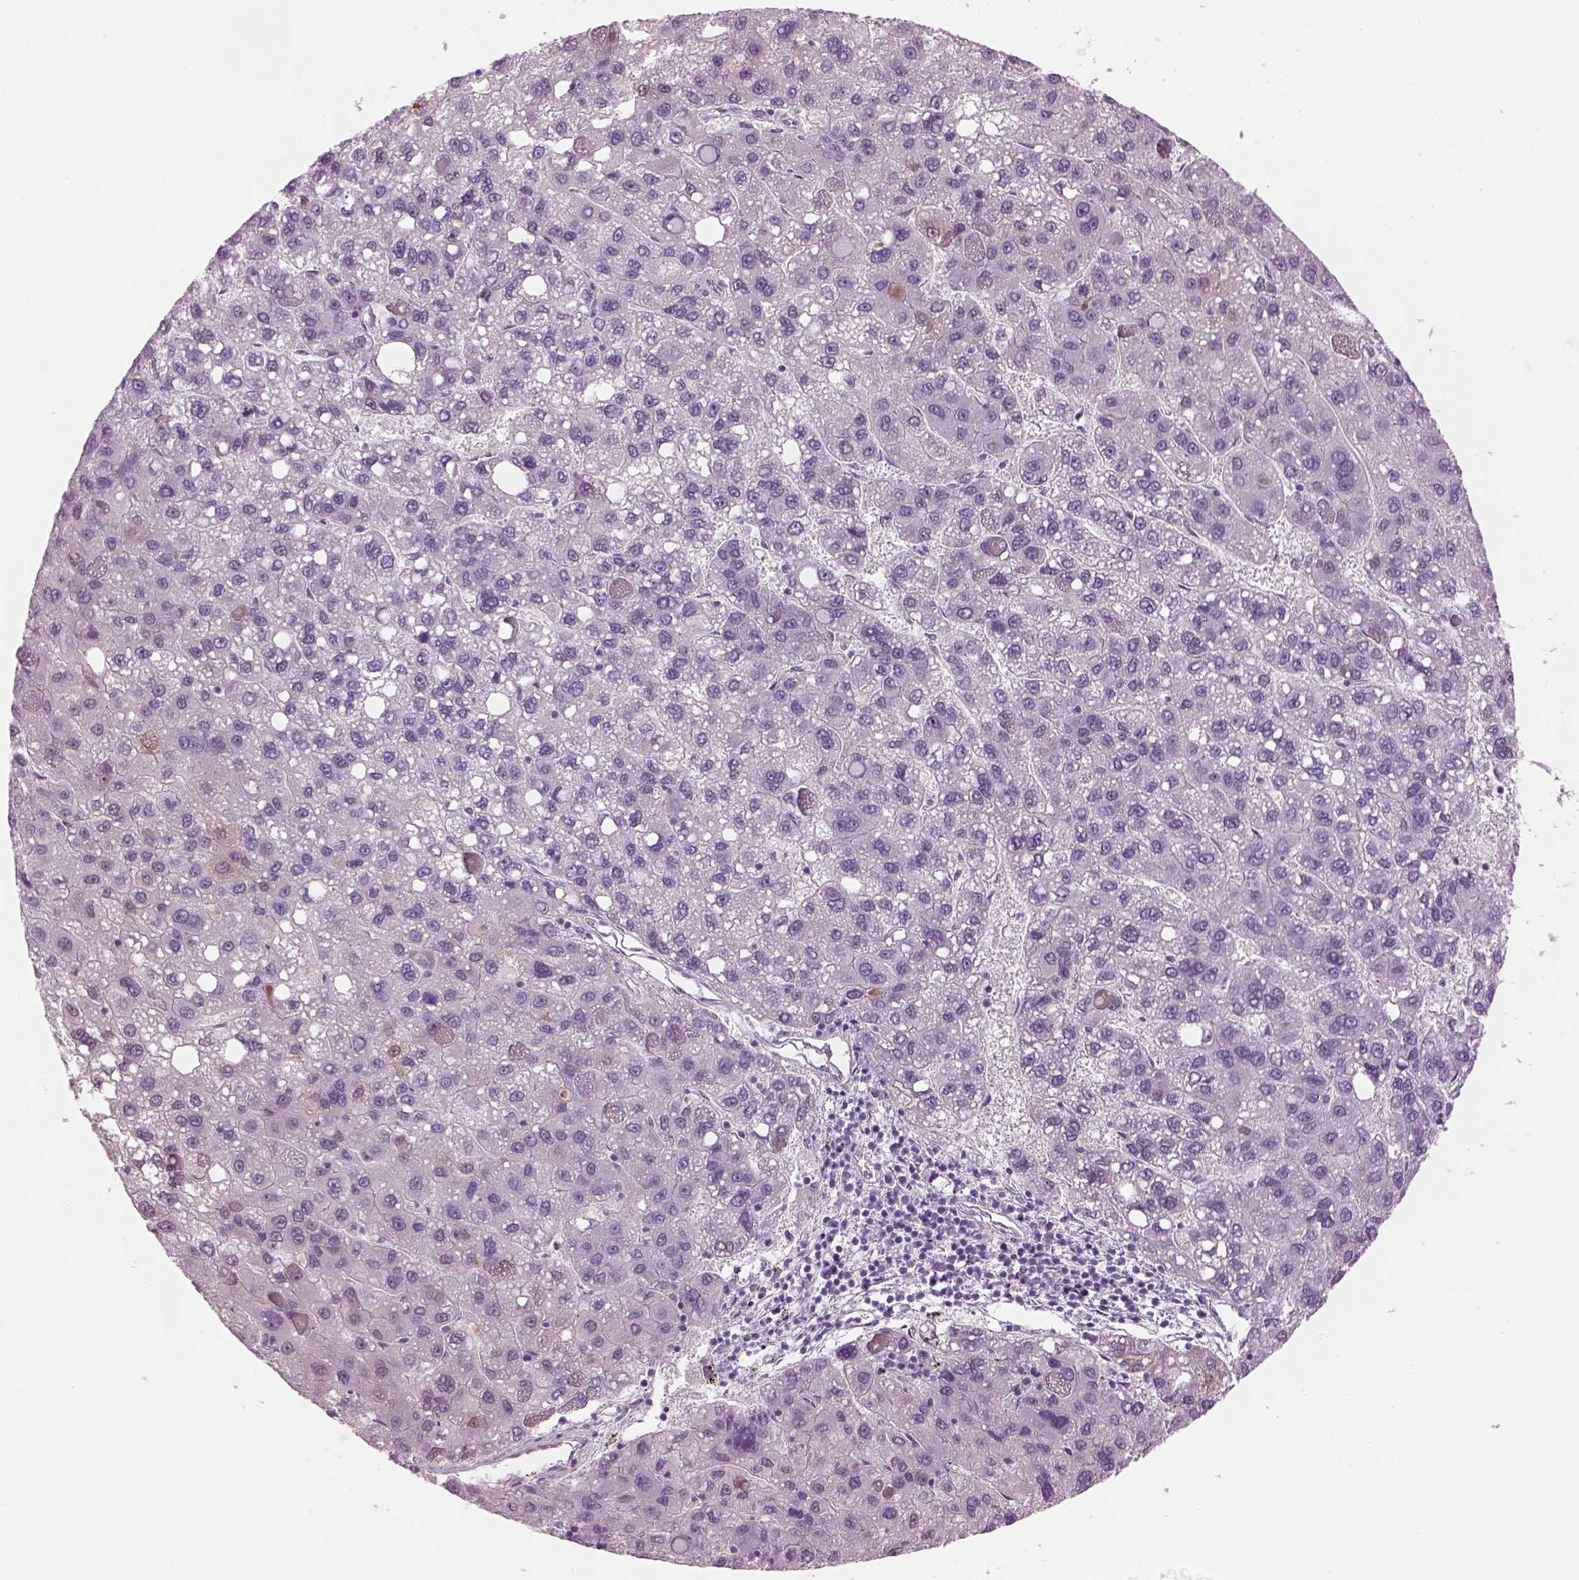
{"staining": {"intensity": "negative", "quantity": "none", "location": "none"}, "tissue": "liver cancer", "cell_type": "Tumor cells", "image_type": "cancer", "snomed": [{"axis": "morphology", "description": "Carcinoma, Hepatocellular, NOS"}, {"axis": "topography", "description": "Liver"}], "caption": "Tumor cells show no significant expression in liver cancer.", "gene": "SAG", "patient": {"sex": "female", "age": 82}}